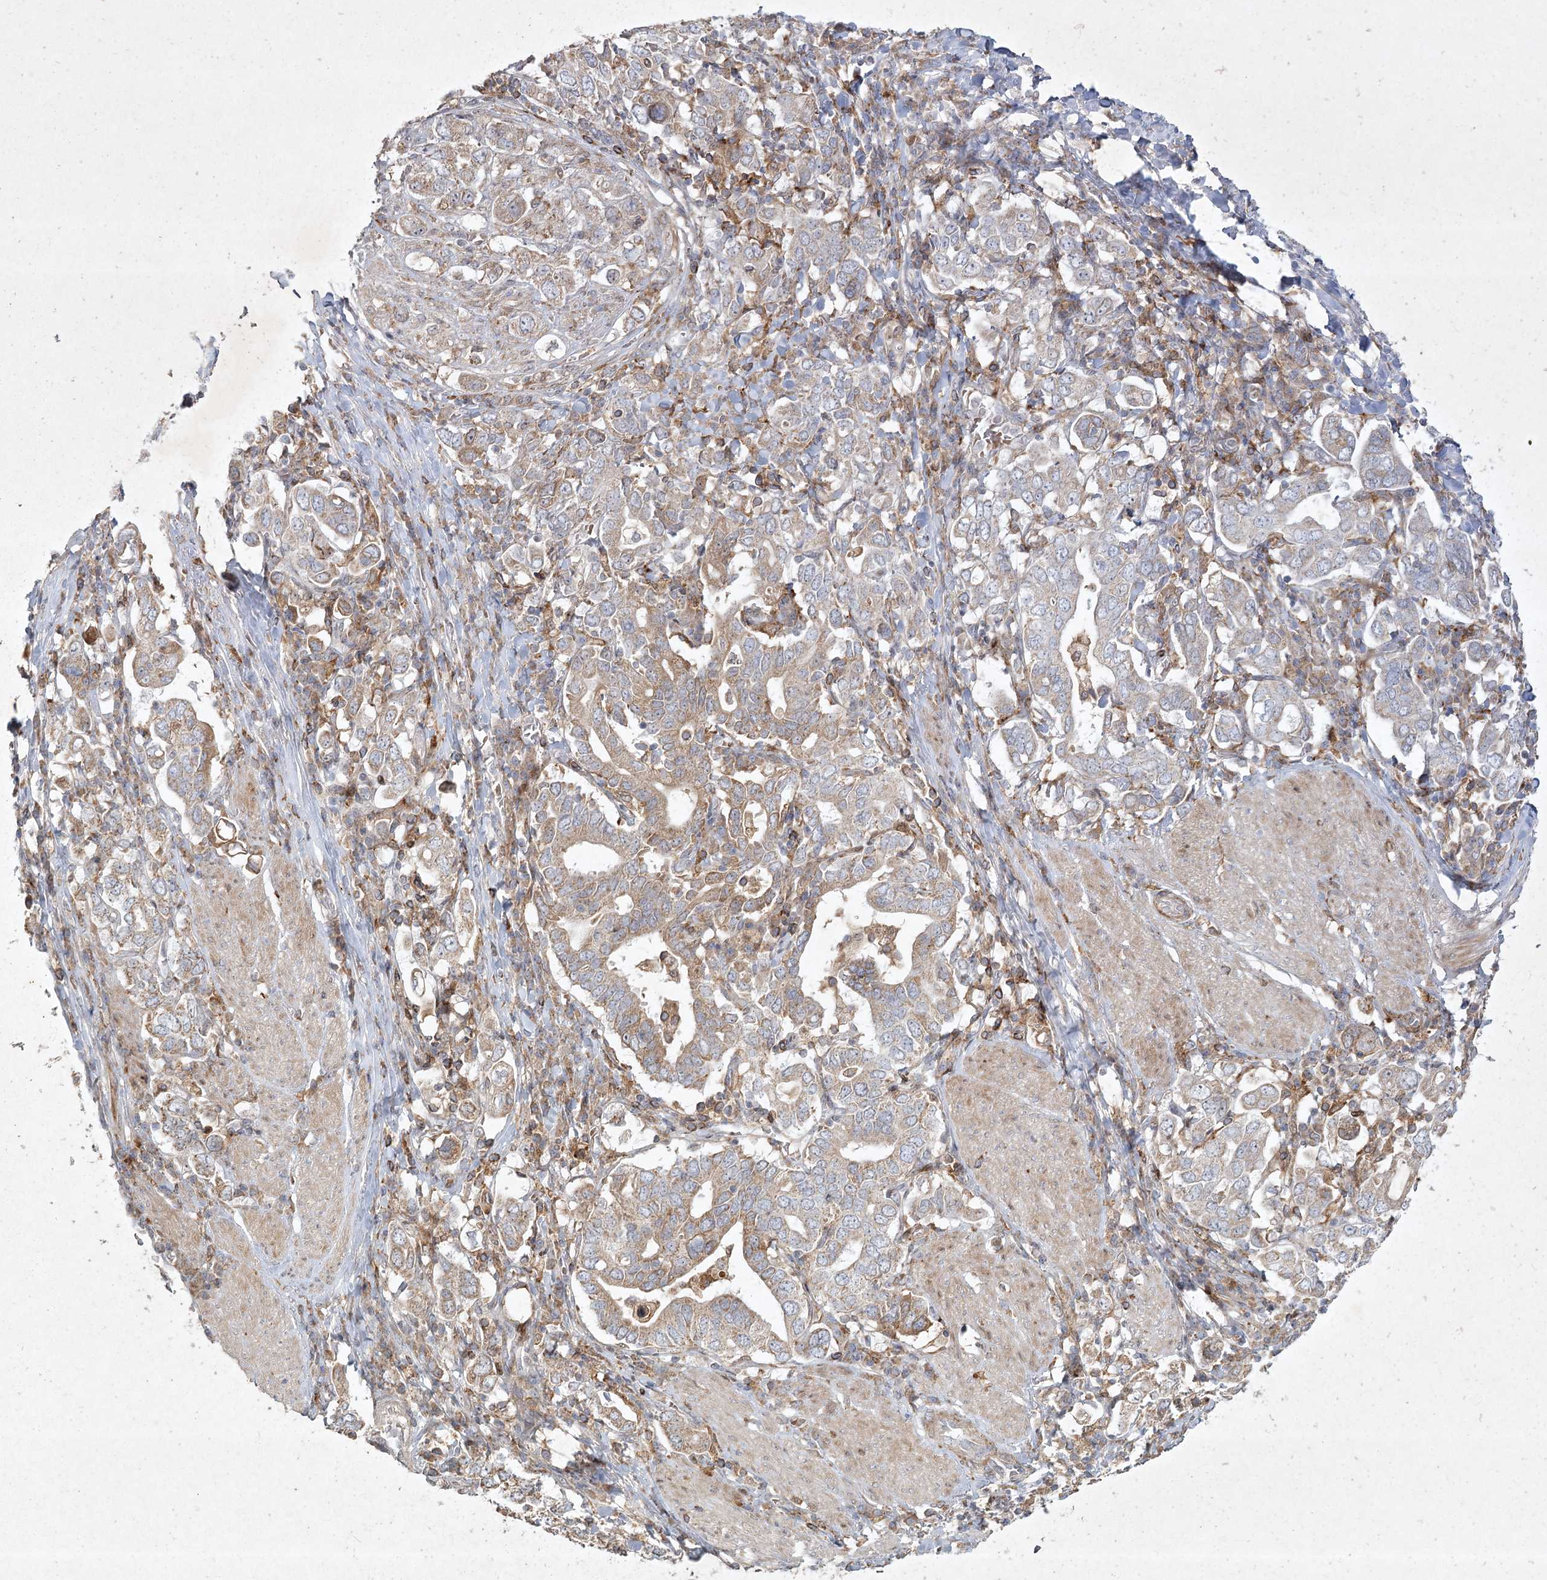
{"staining": {"intensity": "weak", "quantity": "25%-75%", "location": "cytoplasmic/membranous"}, "tissue": "stomach cancer", "cell_type": "Tumor cells", "image_type": "cancer", "snomed": [{"axis": "morphology", "description": "Adenocarcinoma, NOS"}, {"axis": "topography", "description": "Stomach, upper"}], "caption": "Protein expression analysis of stomach adenocarcinoma reveals weak cytoplasmic/membranous positivity in approximately 25%-75% of tumor cells.", "gene": "KBTBD4", "patient": {"sex": "male", "age": 62}}